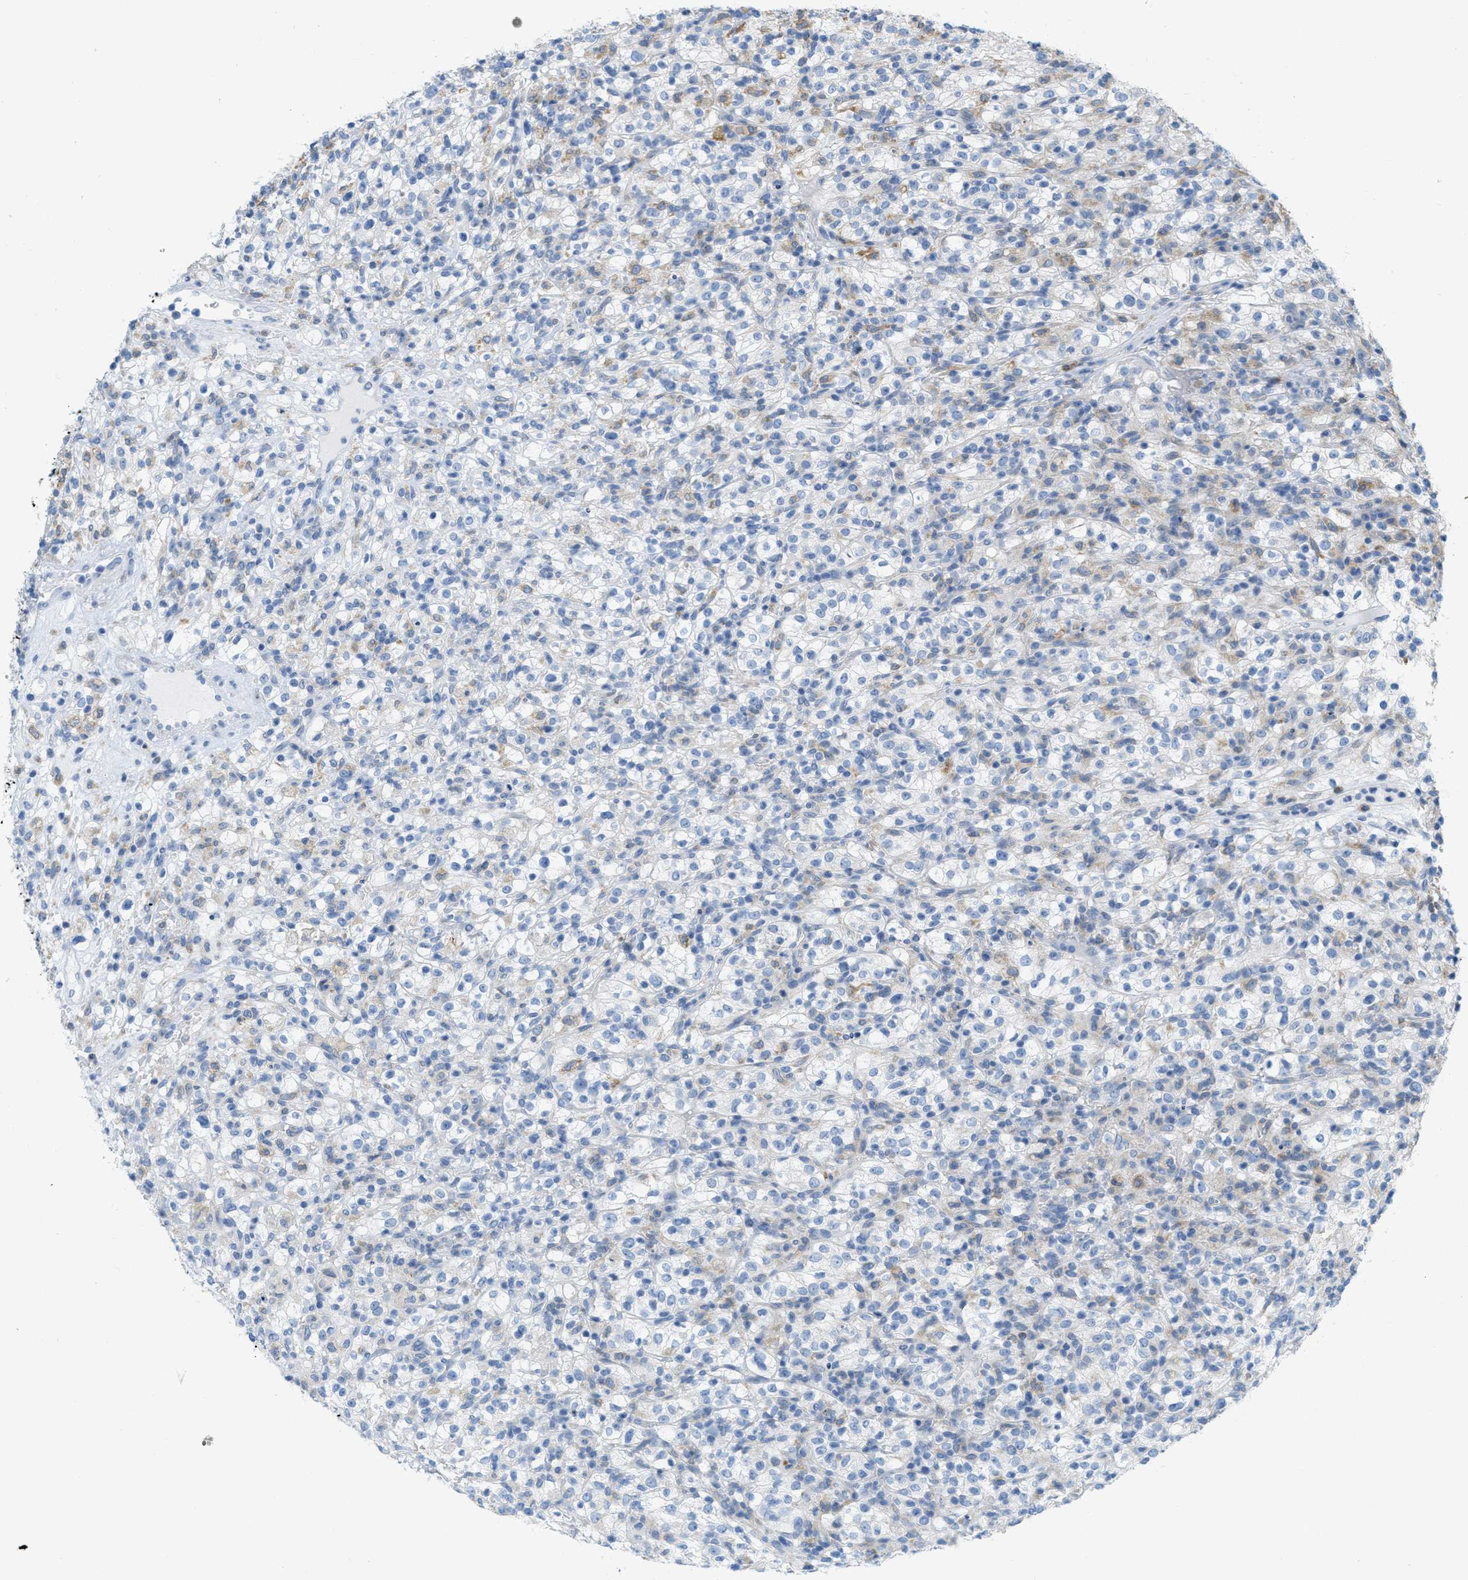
{"staining": {"intensity": "weak", "quantity": "<25%", "location": "cytoplasmic/membranous"}, "tissue": "renal cancer", "cell_type": "Tumor cells", "image_type": "cancer", "snomed": [{"axis": "morphology", "description": "Normal tissue, NOS"}, {"axis": "morphology", "description": "Adenocarcinoma, NOS"}, {"axis": "topography", "description": "Kidney"}], "caption": "The image shows no significant positivity in tumor cells of renal cancer (adenocarcinoma). (IHC, brightfield microscopy, high magnification).", "gene": "TEX264", "patient": {"sex": "female", "age": 72}}